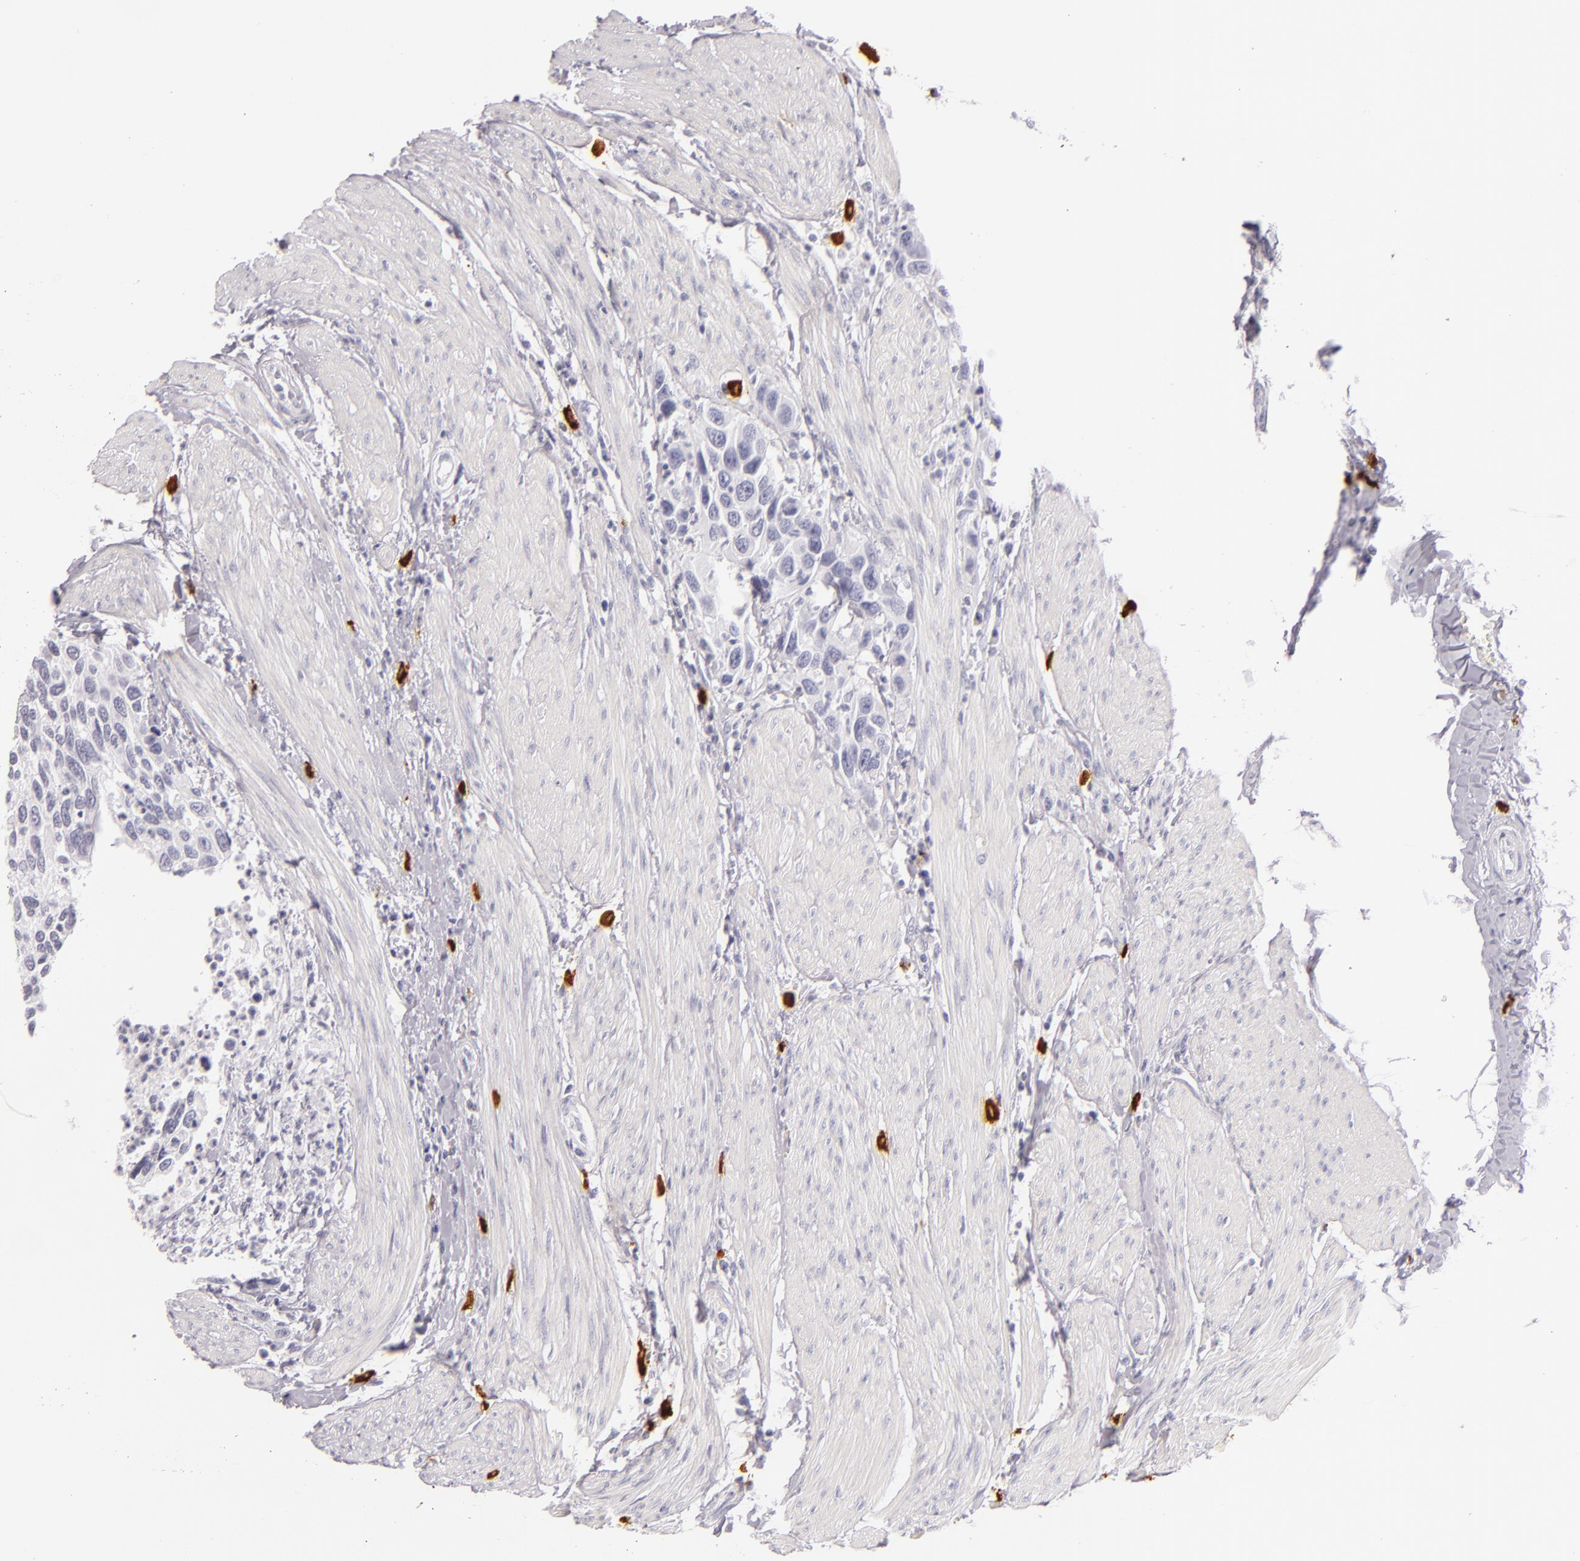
{"staining": {"intensity": "negative", "quantity": "none", "location": "none"}, "tissue": "urothelial cancer", "cell_type": "Tumor cells", "image_type": "cancer", "snomed": [{"axis": "morphology", "description": "Urothelial carcinoma, High grade"}, {"axis": "topography", "description": "Urinary bladder"}], "caption": "Tumor cells show no significant positivity in high-grade urothelial carcinoma.", "gene": "TPSD1", "patient": {"sex": "male", "age": 66}}